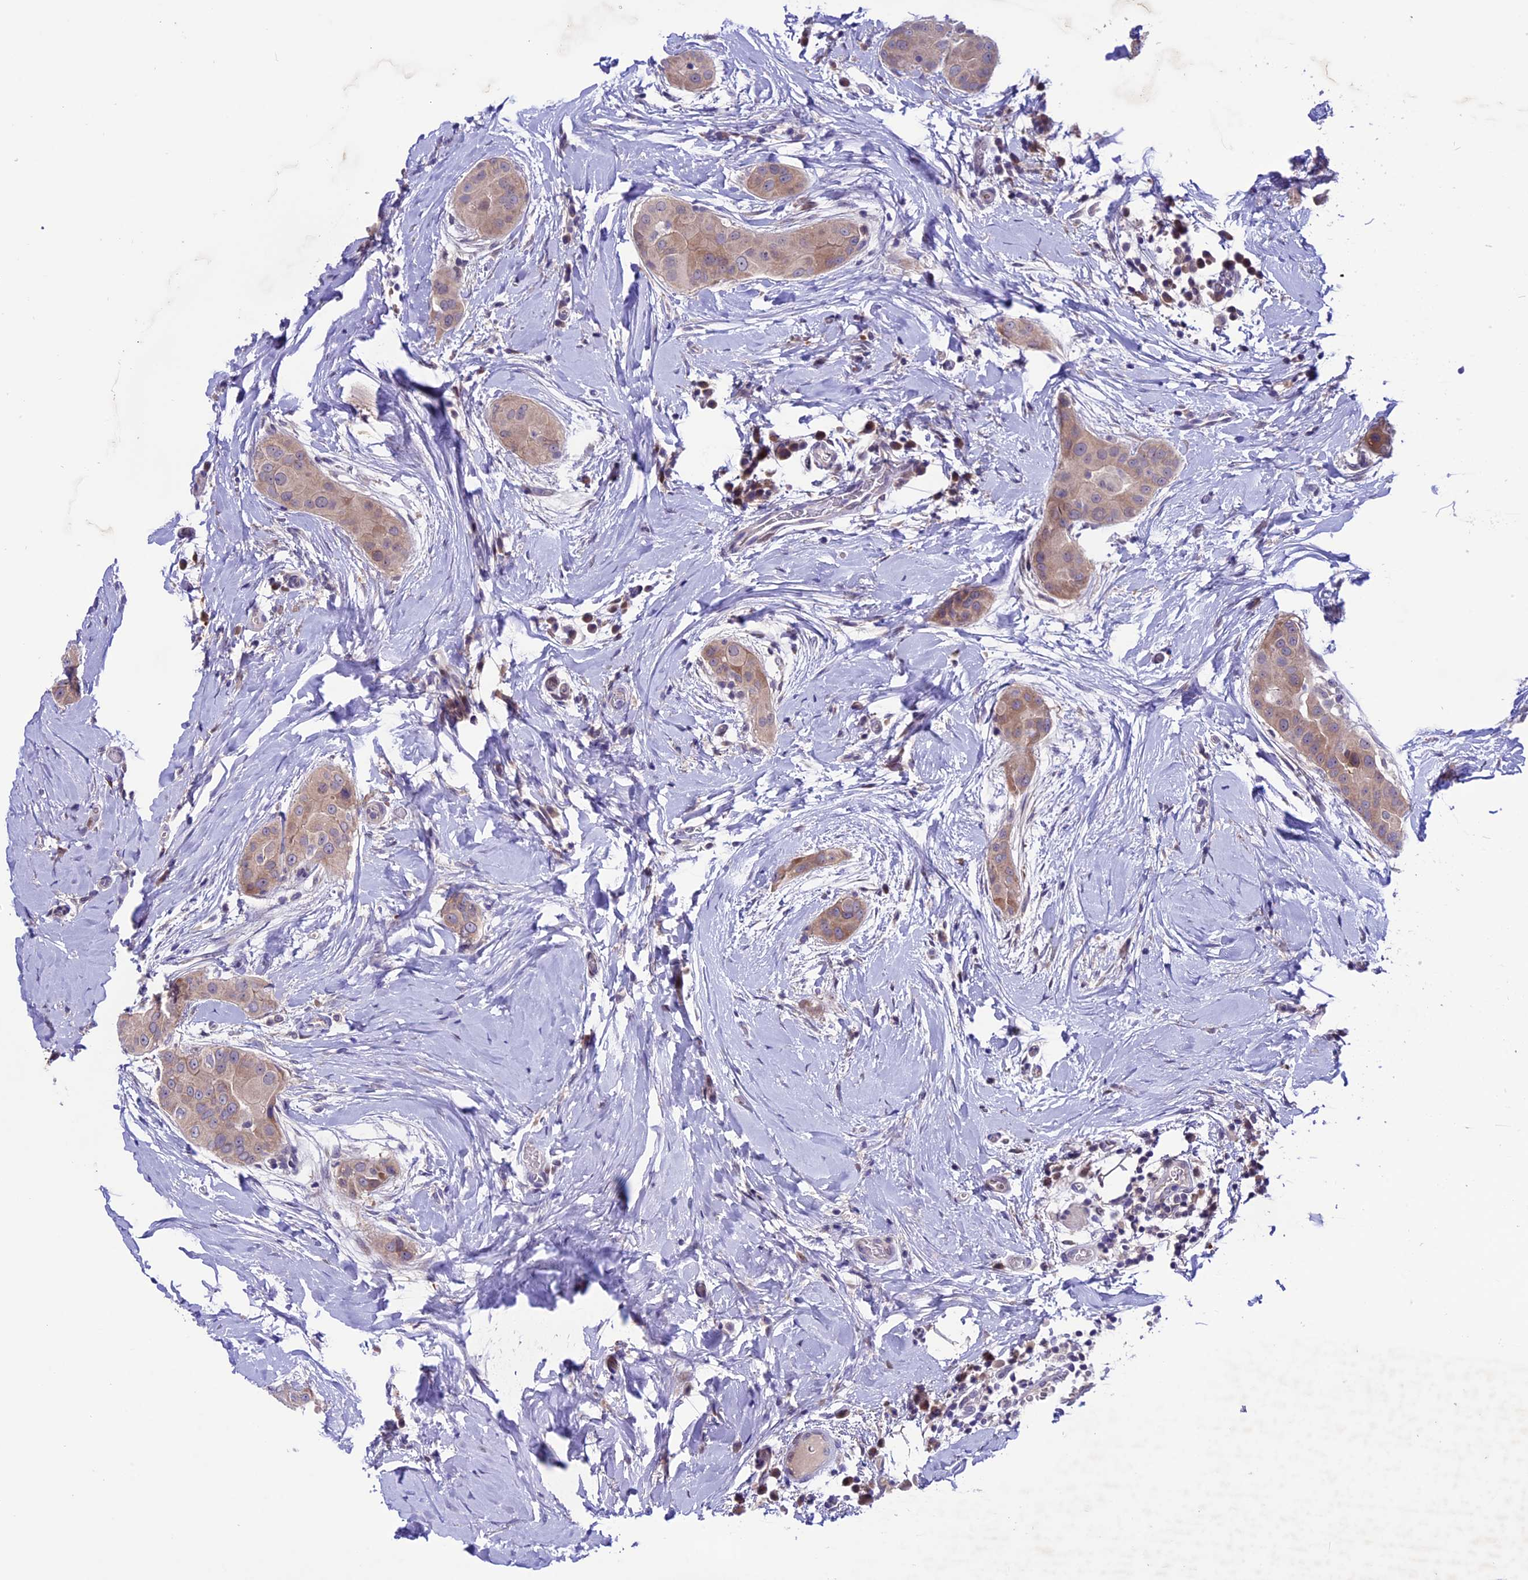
{"staining": {"intensity": "weak", "quantity": "25%-75%", "location": "cytoplasmic/membranous"}, "tissue": "thyroid cancer", "cell_type": "Tumor cells", "image_type": "cancer", "snomed": [{"axis": "morphology", "description": "Papillary adenocarcinoma, NOS"}, {"axis": "topography", "description": "Thyroid gland"}], "caption": "An IHC micrograph of tumor tissue is shown. Protein staining in brown highlights weak cytoplasmic/membranous positivity in thyroid papillary adenocarcinoma within tumor cells. (DAB (3,3'-diaminobenzidine) = brown stain, brightfield microscopy at high magnification).", "gene": "XKR7", "patient": {"sex": "male", "age": 33}}